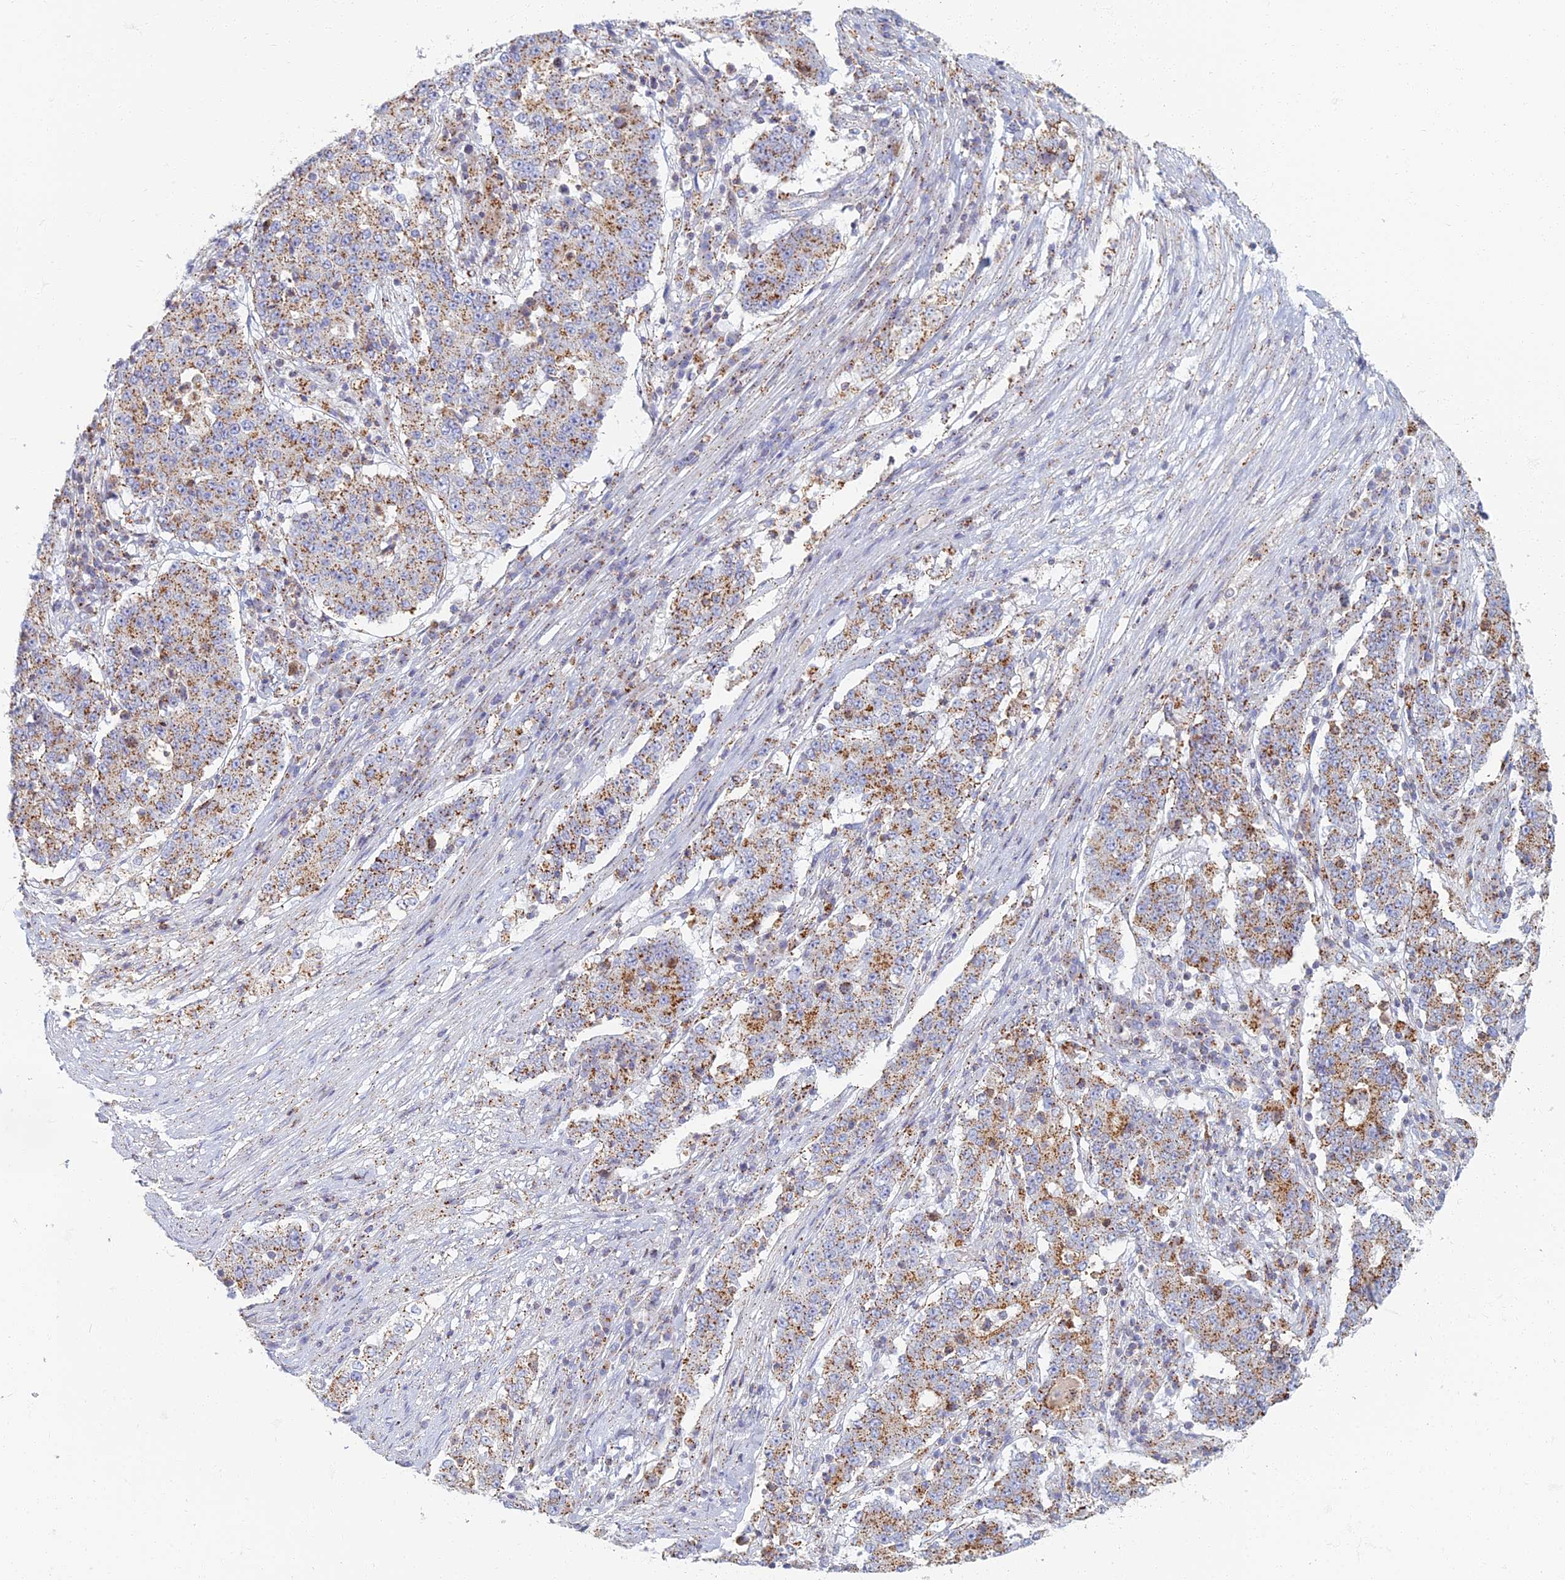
{"staining": {"intensity": "moderate", "quantity": ">75%", "location": "cytoplasmic/membranous"}, "tissue": "stomach cancer", "cell_type": "Tumor cells", "image_type": "cancer", "snomed": [{"axis": "morphology", "description": "Adenocarcinoma, NOS"}, {"axis": "topography", "description": "Stomach"}], "caption": "This is a photomicrograph of immunohistochemistry staining of stomach cancer (adenocarcinoma), which shows moderate positivity in the cytoplasmic/membranous of tumor cells.", "gene": "CHMP4B", "patient": {"sex": "male", "age": 59}}